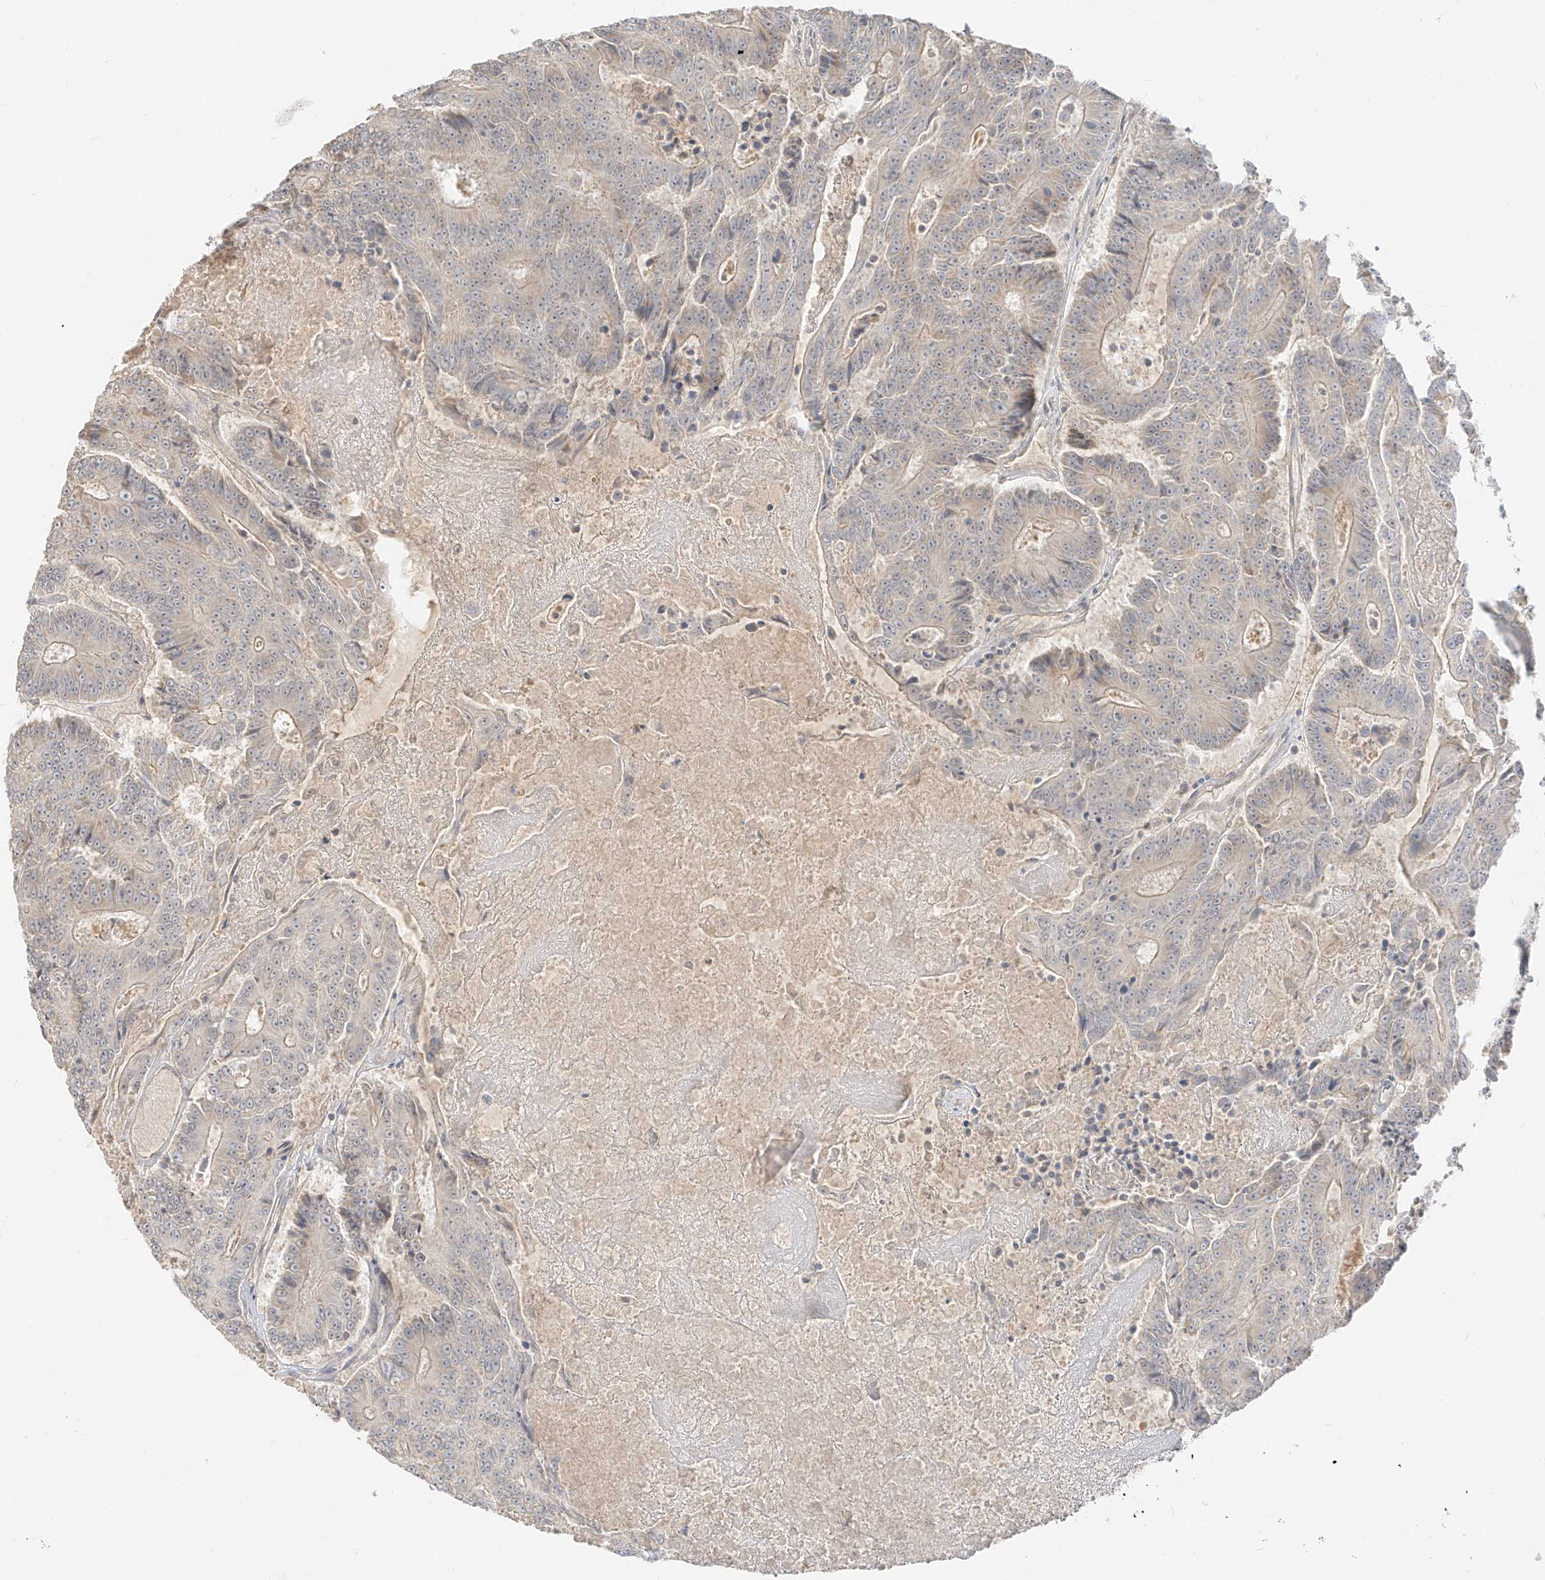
{"staining": {"intensity": "weak", "quantity": "<25%", "location": "cytoplasmic/membranous"}, "tissue": "colorectal cancer", "cell_type": "Tumor cells", "image_type": "cancer", "snomed": [{"axis": "morphology", "description": "Adenocarcinoma, NOS"}, {"axis": "topography", "description": "Colon"}], "caption": "Immunohistochemistry (IHC) histopathology image of neoplastic tissue: adenocarcinoma (colorectal) stained with DAB displays no significant protein expression in tumor cells.", "gene": "LIPT1", "patient": {"sex": "male", "age": 83}}